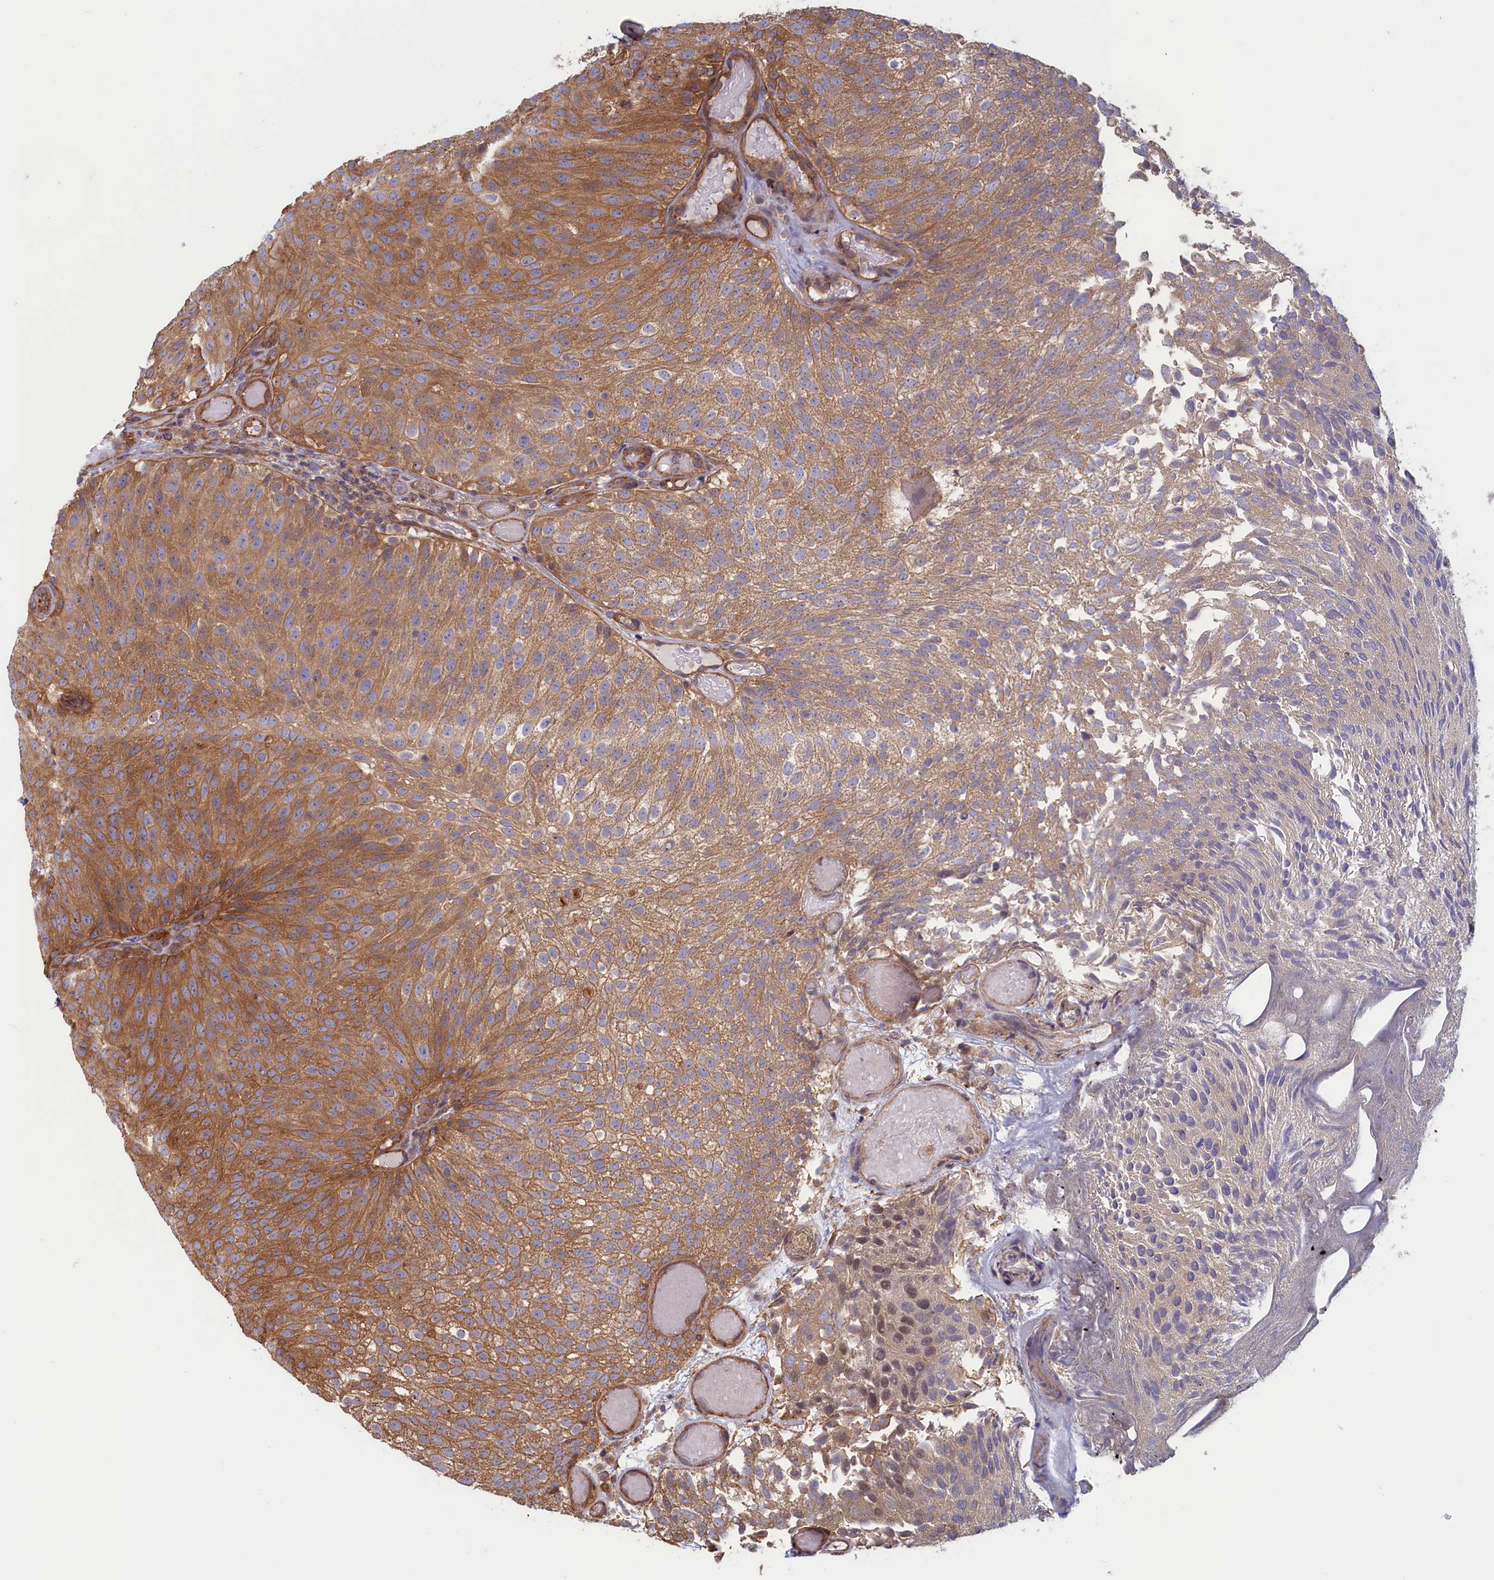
{"staining": {"intensity": "moderate", "quantity": "25%-75%", "location": "cytoplasmic/membranous"}, "tissue": "urothelial cancer", "cell_type": "Tumor cells", "image_type": "cancer", "snomed": [{"axis": "morphology", "description": "Urothelial carcinoma, Low grade"}, {"axis": "topography", "description": "Urinary bladder"}], "caption": "The image shows a brown stain indicating the presence of a protein in the cytoplasmic/membranous of tumor cells in low-grade urothelial carcinoma. The protein is shown in brown color, while the nuclei are stained blue.", "gene": "RILPL1", "patient": {"sex": "male", "age": 78}}